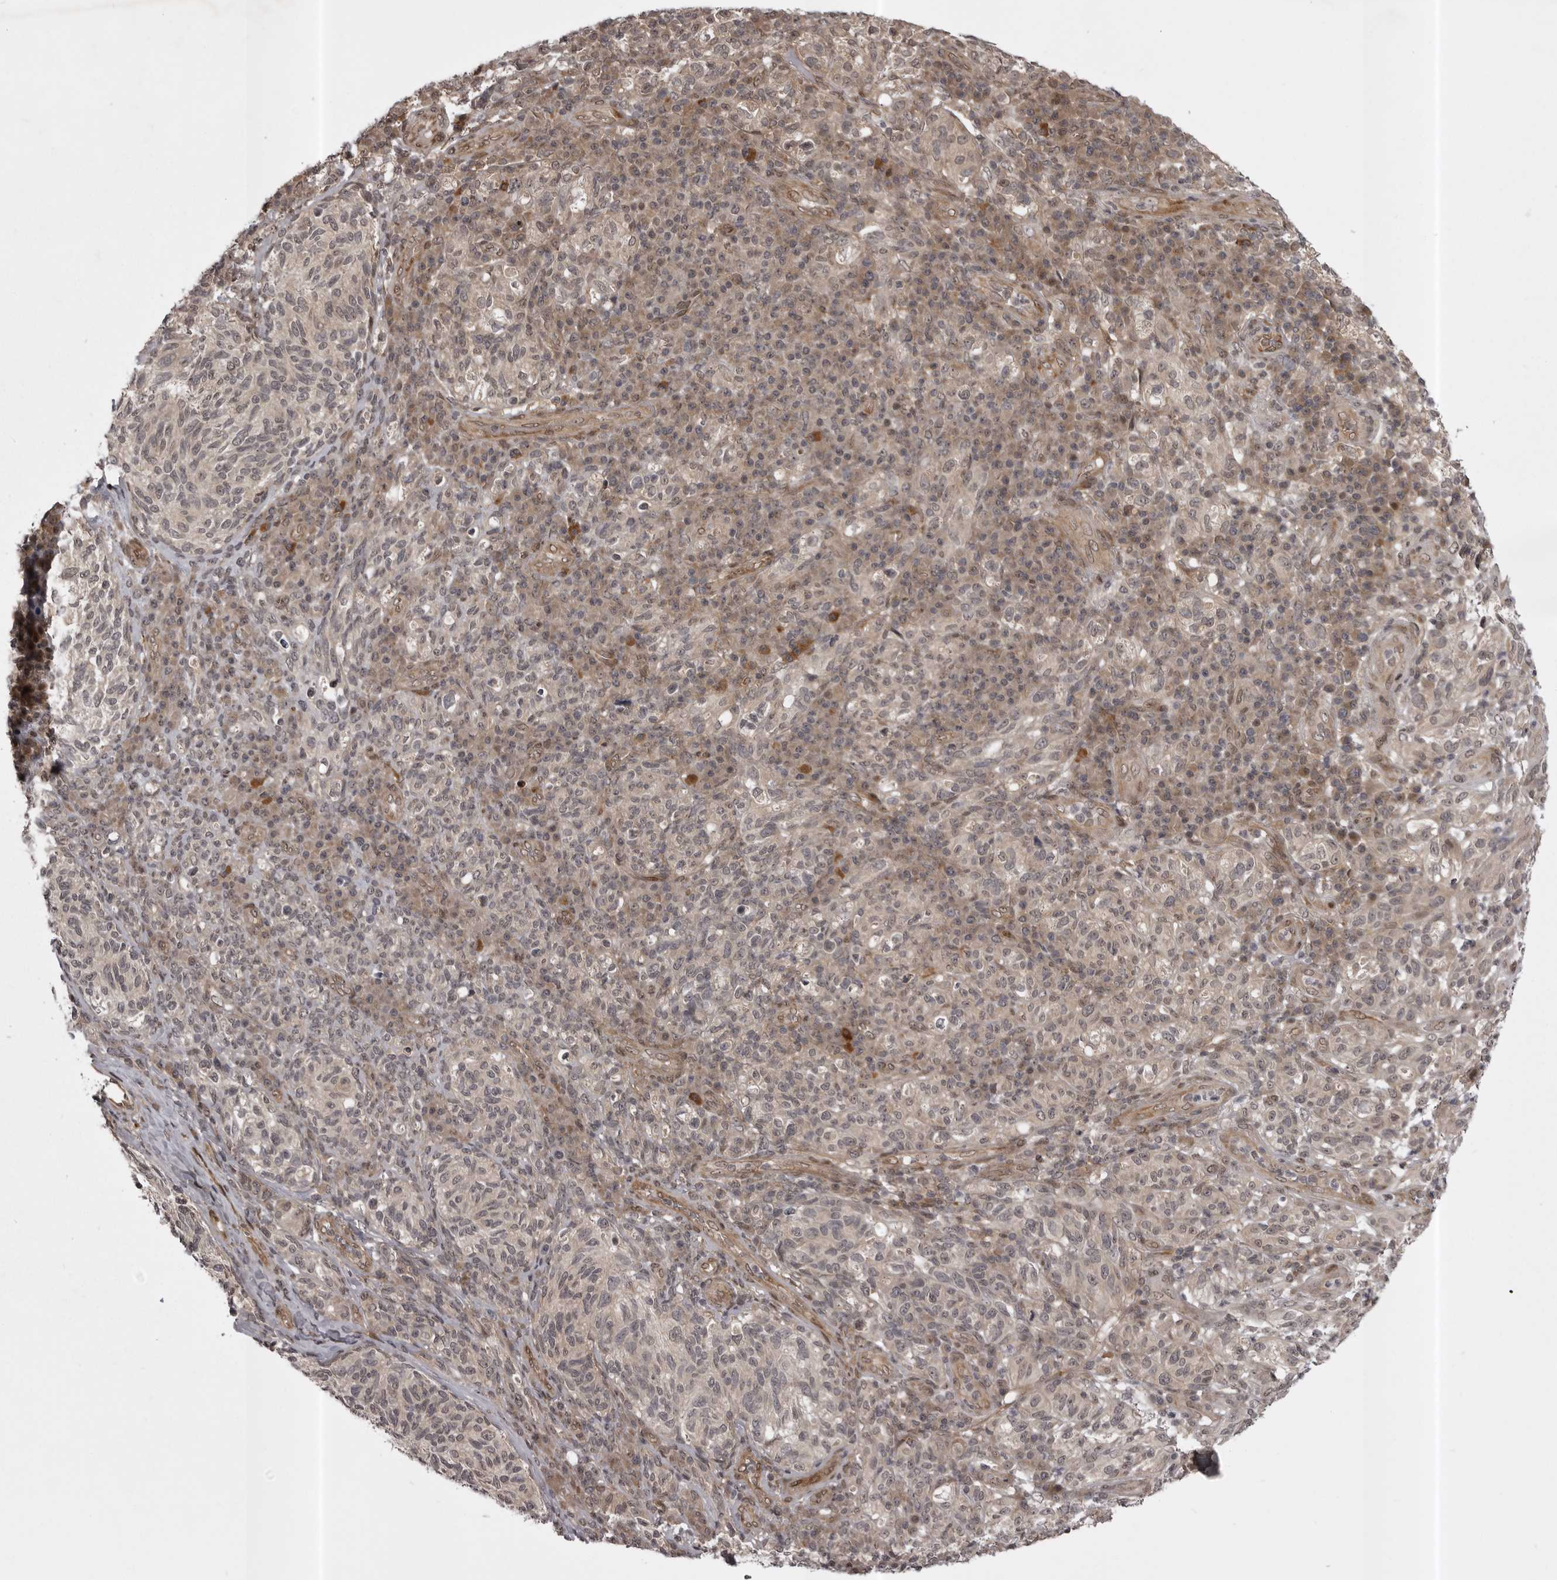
{"staining": {"intensity": "weak", "quantity": "25%-75%", "location": "cytoplasmic/membranous"}, "tissue": "melanoma", "cell_type": "Tumor cells", "image_type": "cancer", "snomed": [{"axis": "morphology", "description": "Malignant melanoma, NOS"}, {"axis": "topography", "description": "Skin"}], "caption": "This is a photomicrograph of immunohistochemistry staining of malignant melanoma, which shows weak positivity in the cytoplasmic/membranous of tumor cells.", "gene": "SNX16", "patient": {"sex": "female", "age": 73}}